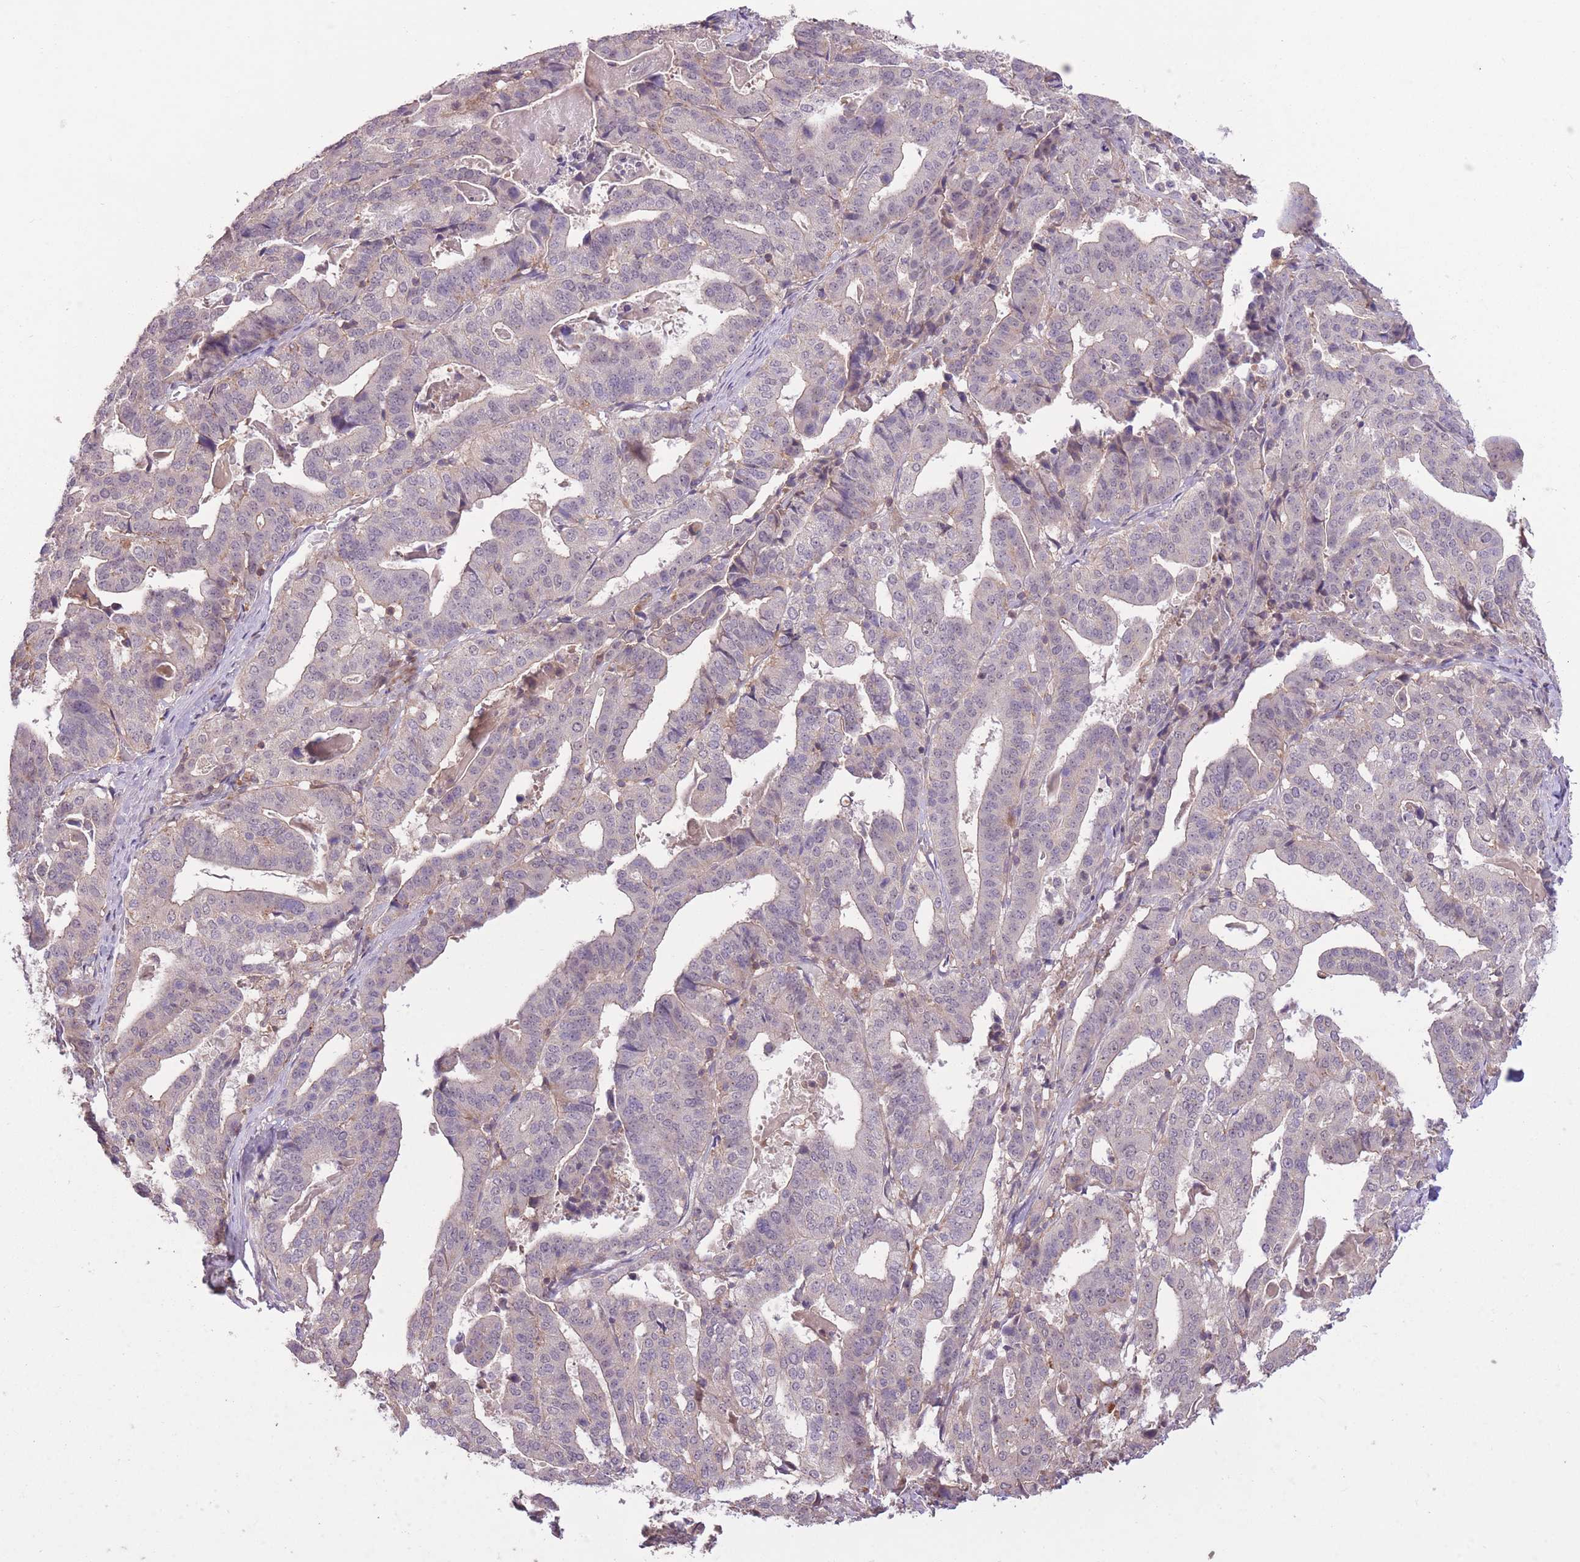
{"staining": {"intensity": "negative", "quantity": "none", "location": "none"}, "tissue": "stomach cancer", "cell_type": "Tumor cells", "image_type": "cancer", "snomed": [{"axis": "morphology", "description": "Adenocarcinoma, NOS"}, {"axis": "topography", "description": "Stomach"}], "caption": "Immunohistochemistry photomicrograph of stomach adenocarcinoma stained for a protein (brown), which reveals no positivity in tumor cells. Brightfield microscopy of immunohistochemistry stained with DAB (3,3'-diaminobenzidine) (brown) and hematoxylin (blue), captured at high magnification.", "gene": "POLR3F", "patient": {"sex": "male", "age": 48}}